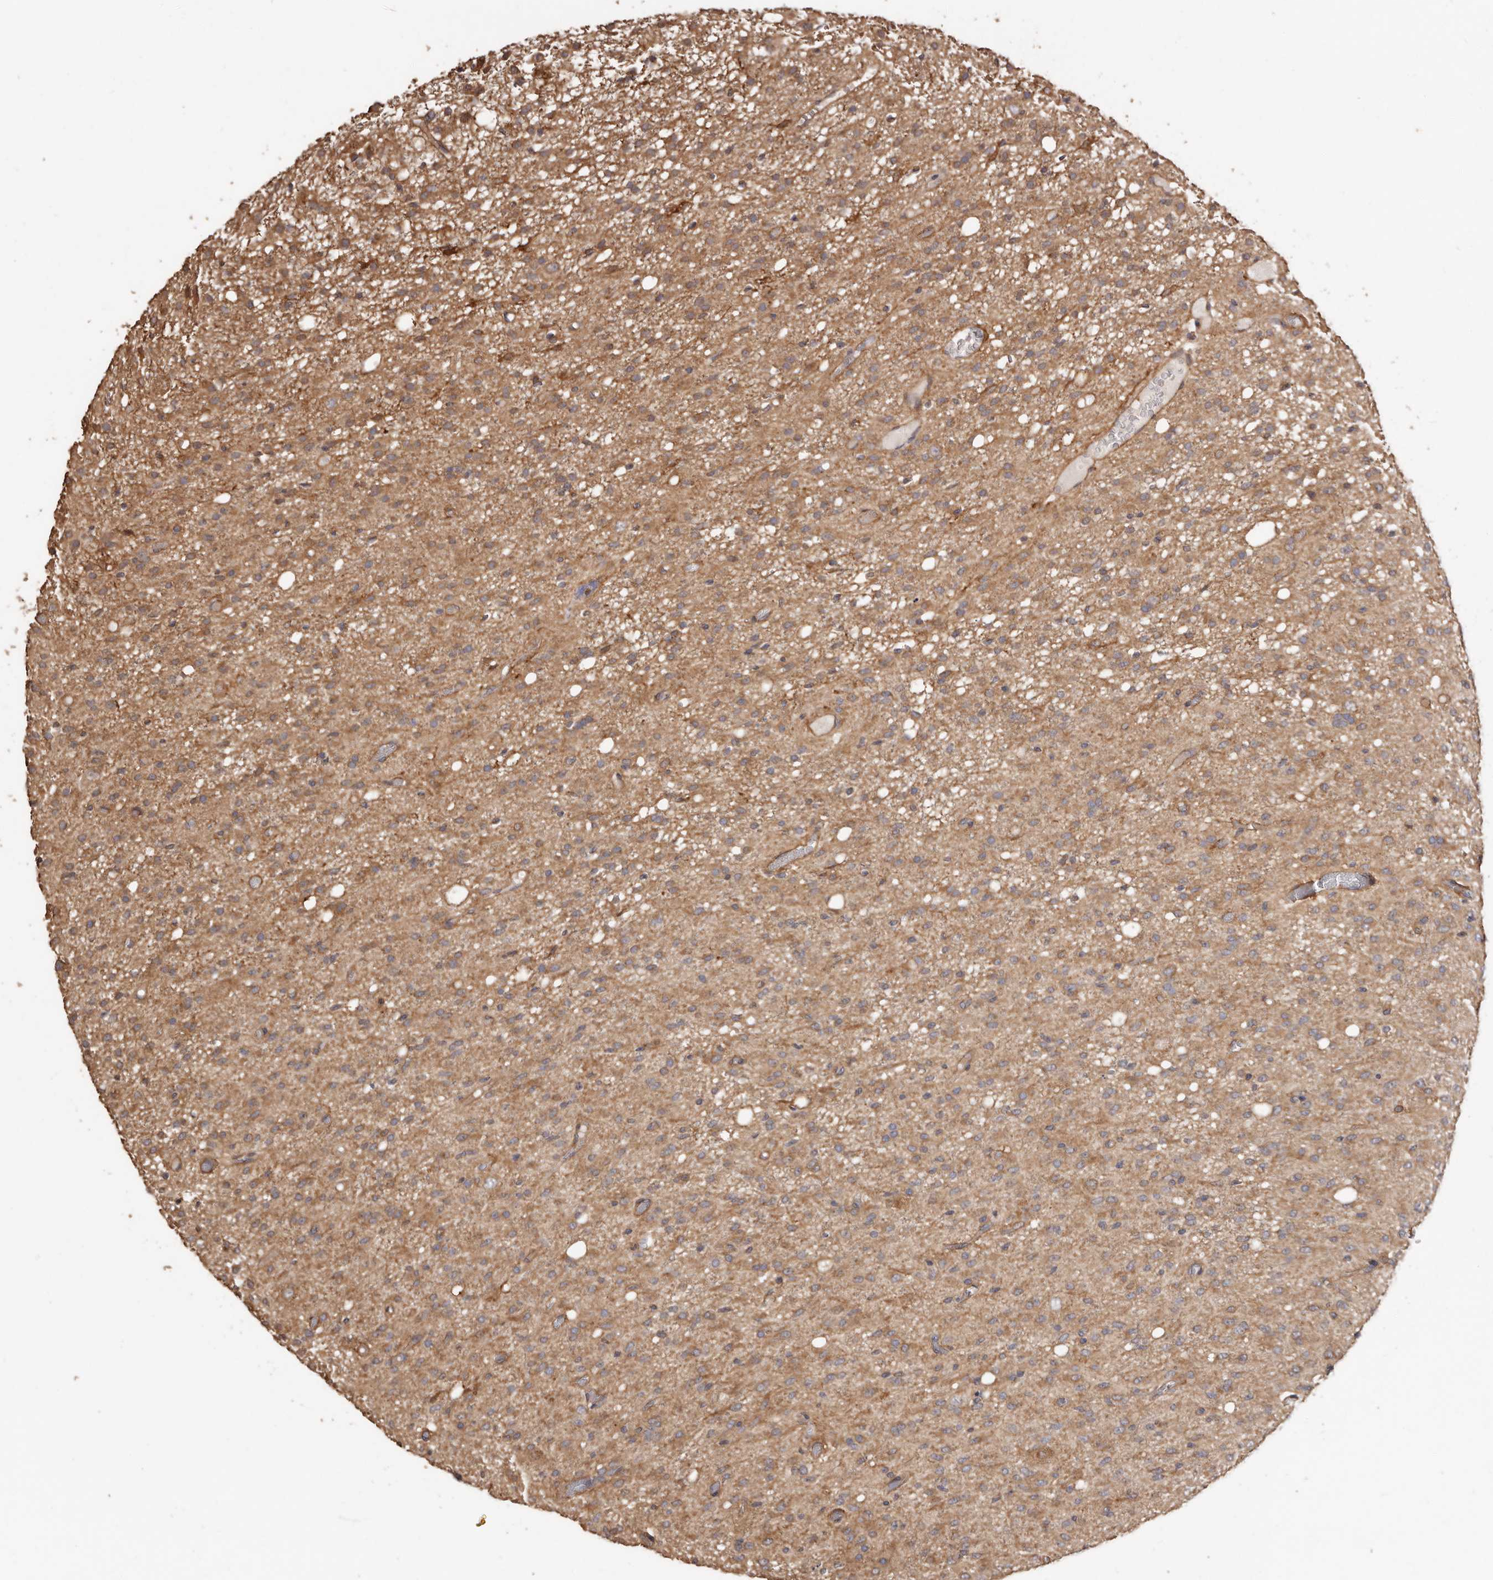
{"staining": {"intensity": "moderate", "quantity": ">75%", "location": "cytoplasmic/membranous"}, "tissue": "glioma", "cell_type": "Tumor cells", "image_type": "cancer", "snomed": [{"axis": "morphology", "description": "Glioma, malignant, High grade"}, {"axis": "topography", "description": "Brain"}], "caption": "Immunohistochemistry (IHC) of human glioma reveals medium levels of moderate cytoplasmic/membranous expression in approximately >75% of tumor cells. The staining was performed using DAB to visualize the protein expression in brown, while the nuclei were stained in blue with hematoxylin (Magnification: 20x).", "gene": "COQ8B", "patient": {"sex": "female", "age": 59}}